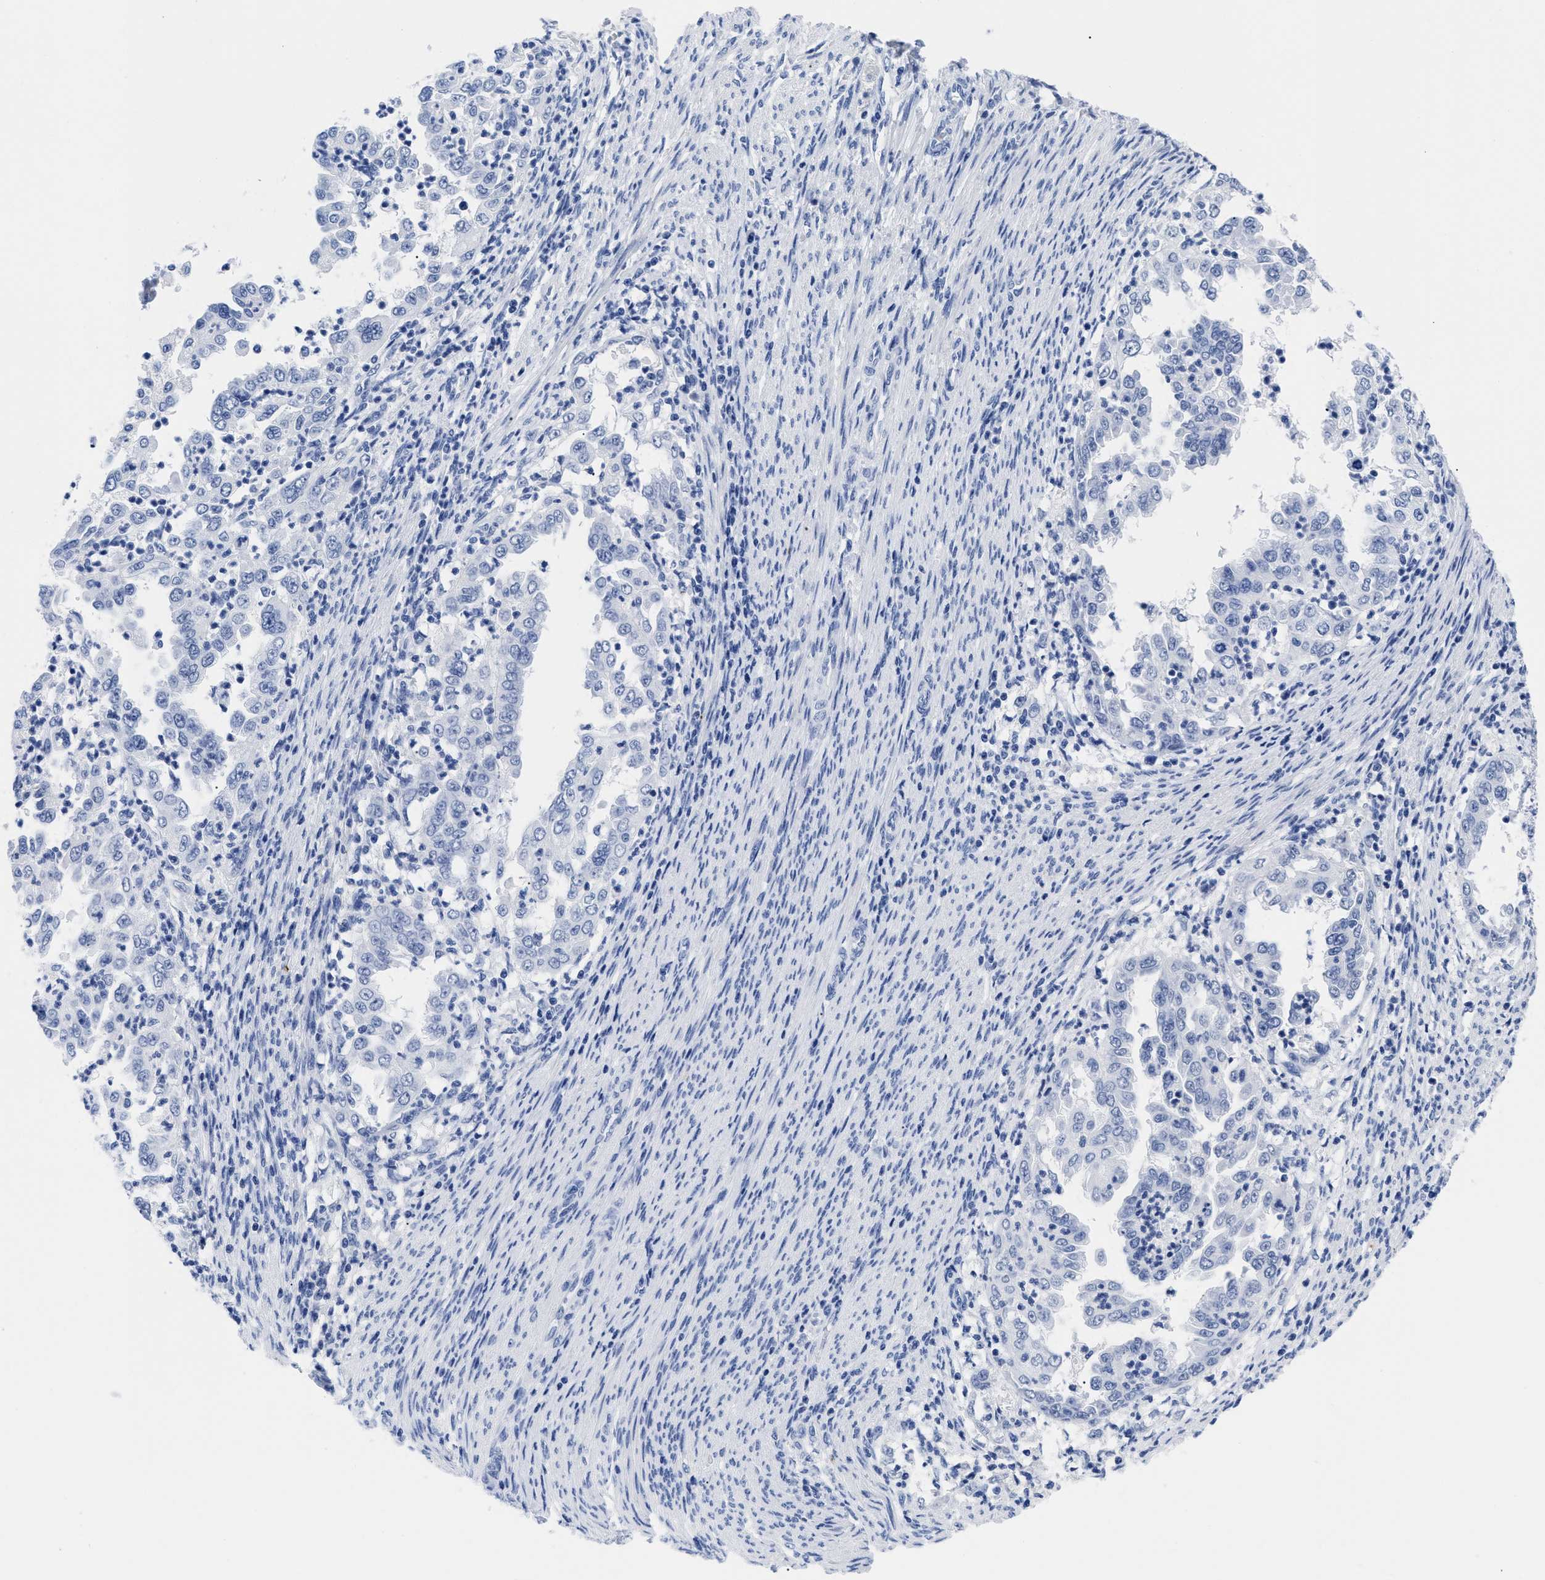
{"staining": {"intensity": "negative", "quantity": "none", "location": "none"}, "tissue": "endometrial cancer", "cell_type": "Tumor cells", "image_type": "cancer", "snomed": [{"axis": "morphology", "description": "Adenocarcinoma, NOS"}, {"axis": "topography", "description": "Endometrium"}], "caption": "DAB immunohistochemical staining of endometrial adenocarcinoma exhibits no significant positivity in tumor cells.", "gene": "TREML1", "patient": {"sex": "female", "age": 85}}